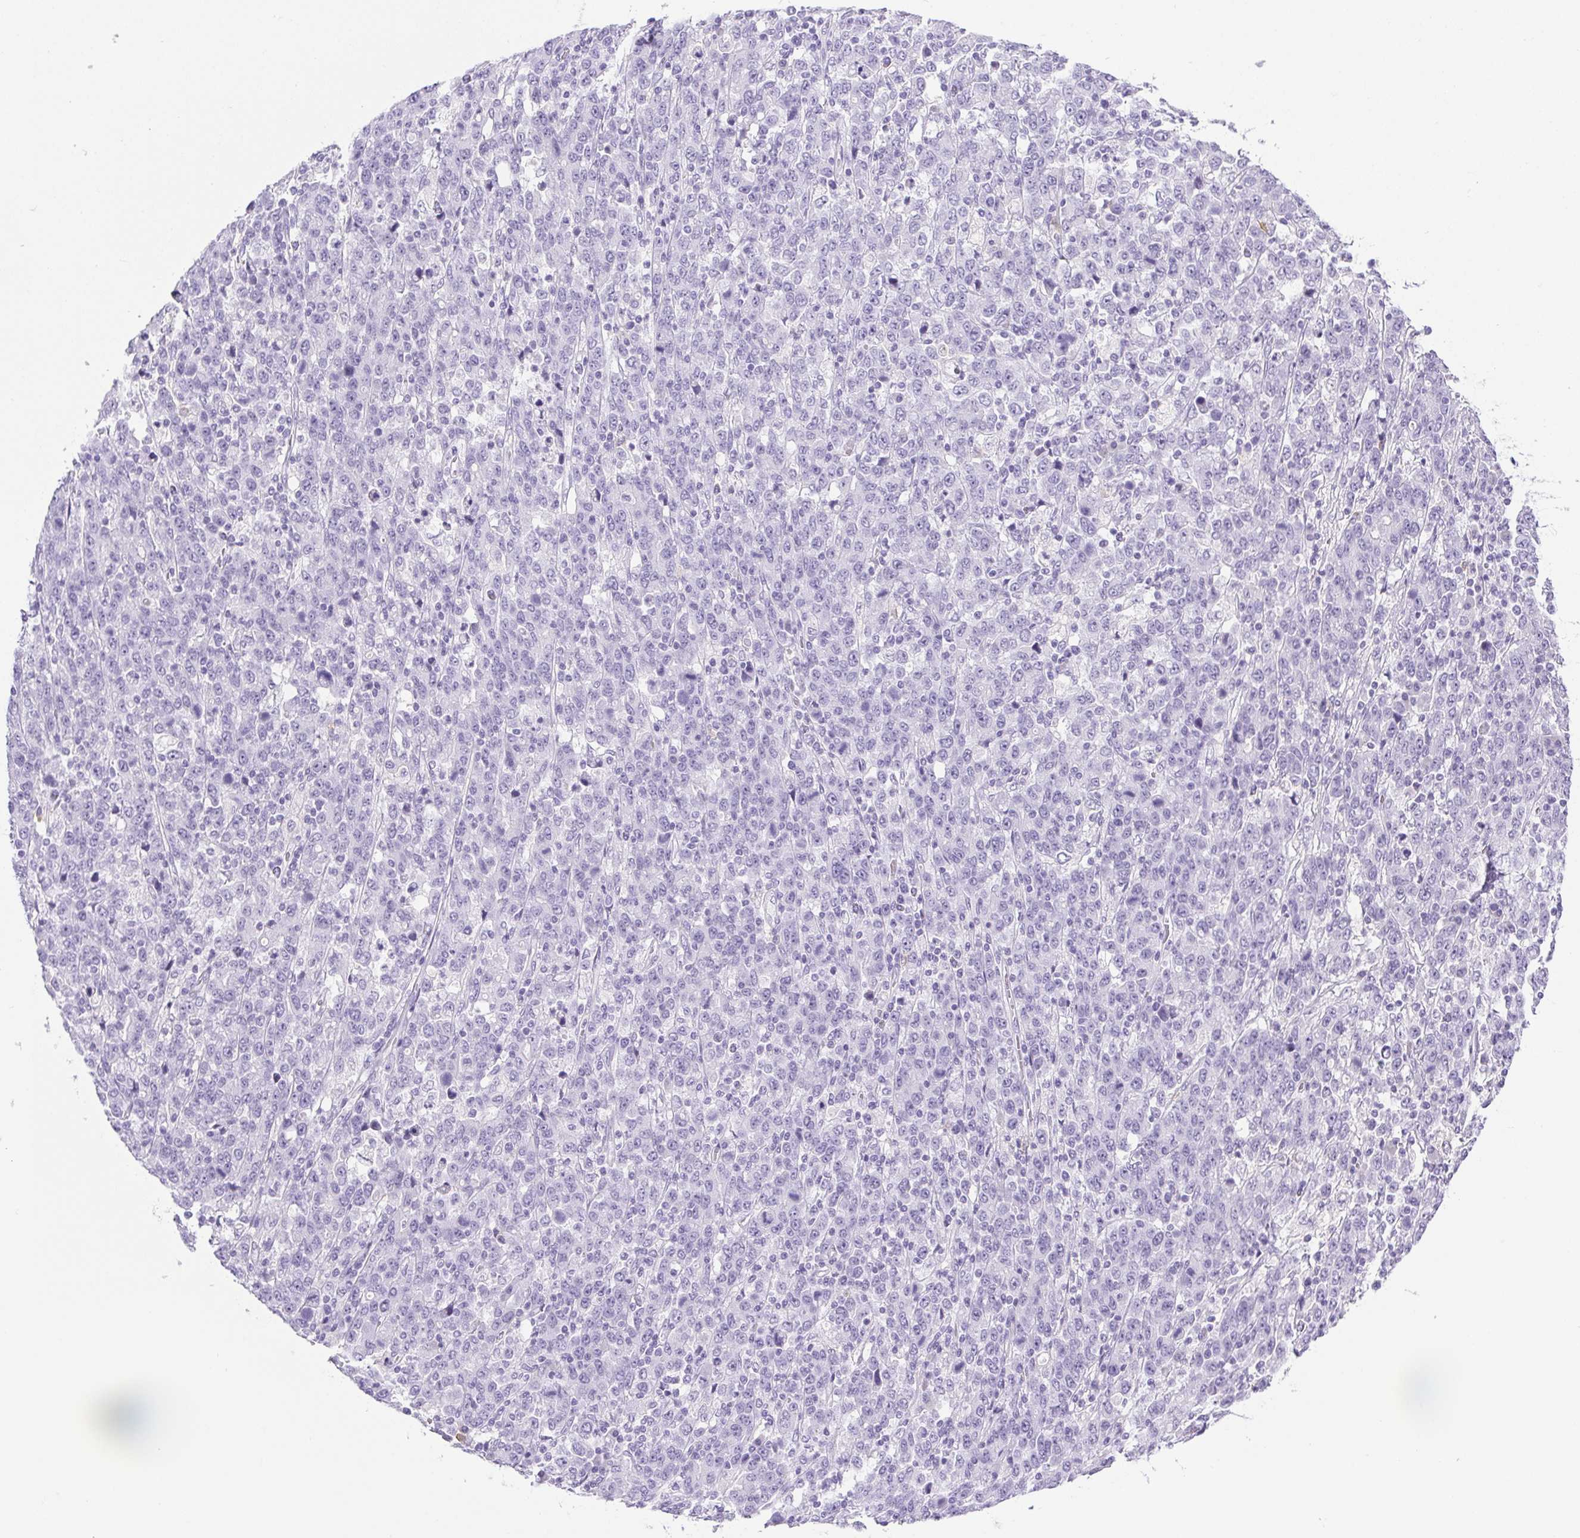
{"staining": {"intensity": "negative", "quantity": "none", "location": "none"}, "tissue": "stomach cancer", "cell_type": "Tumor cells", "image_type": "cancer", "snomed": [{"axis": "morphology", "description": "Adenocarcinoma, NOS"}, {"axis": "topography", "description": "Stomach, upper"}], "caption": "High power microscopy image of an immunohistochemistry (IHC) photomicrograph of stomach cancer (adenocarcinoma), revealing no significant positivity in tumor cells. (DAB immunohistochemistry visualized using brightfield microscopy, high magnification).", "gene": "PAPPA2", "patient": {"sex": "male", "age": 69}}